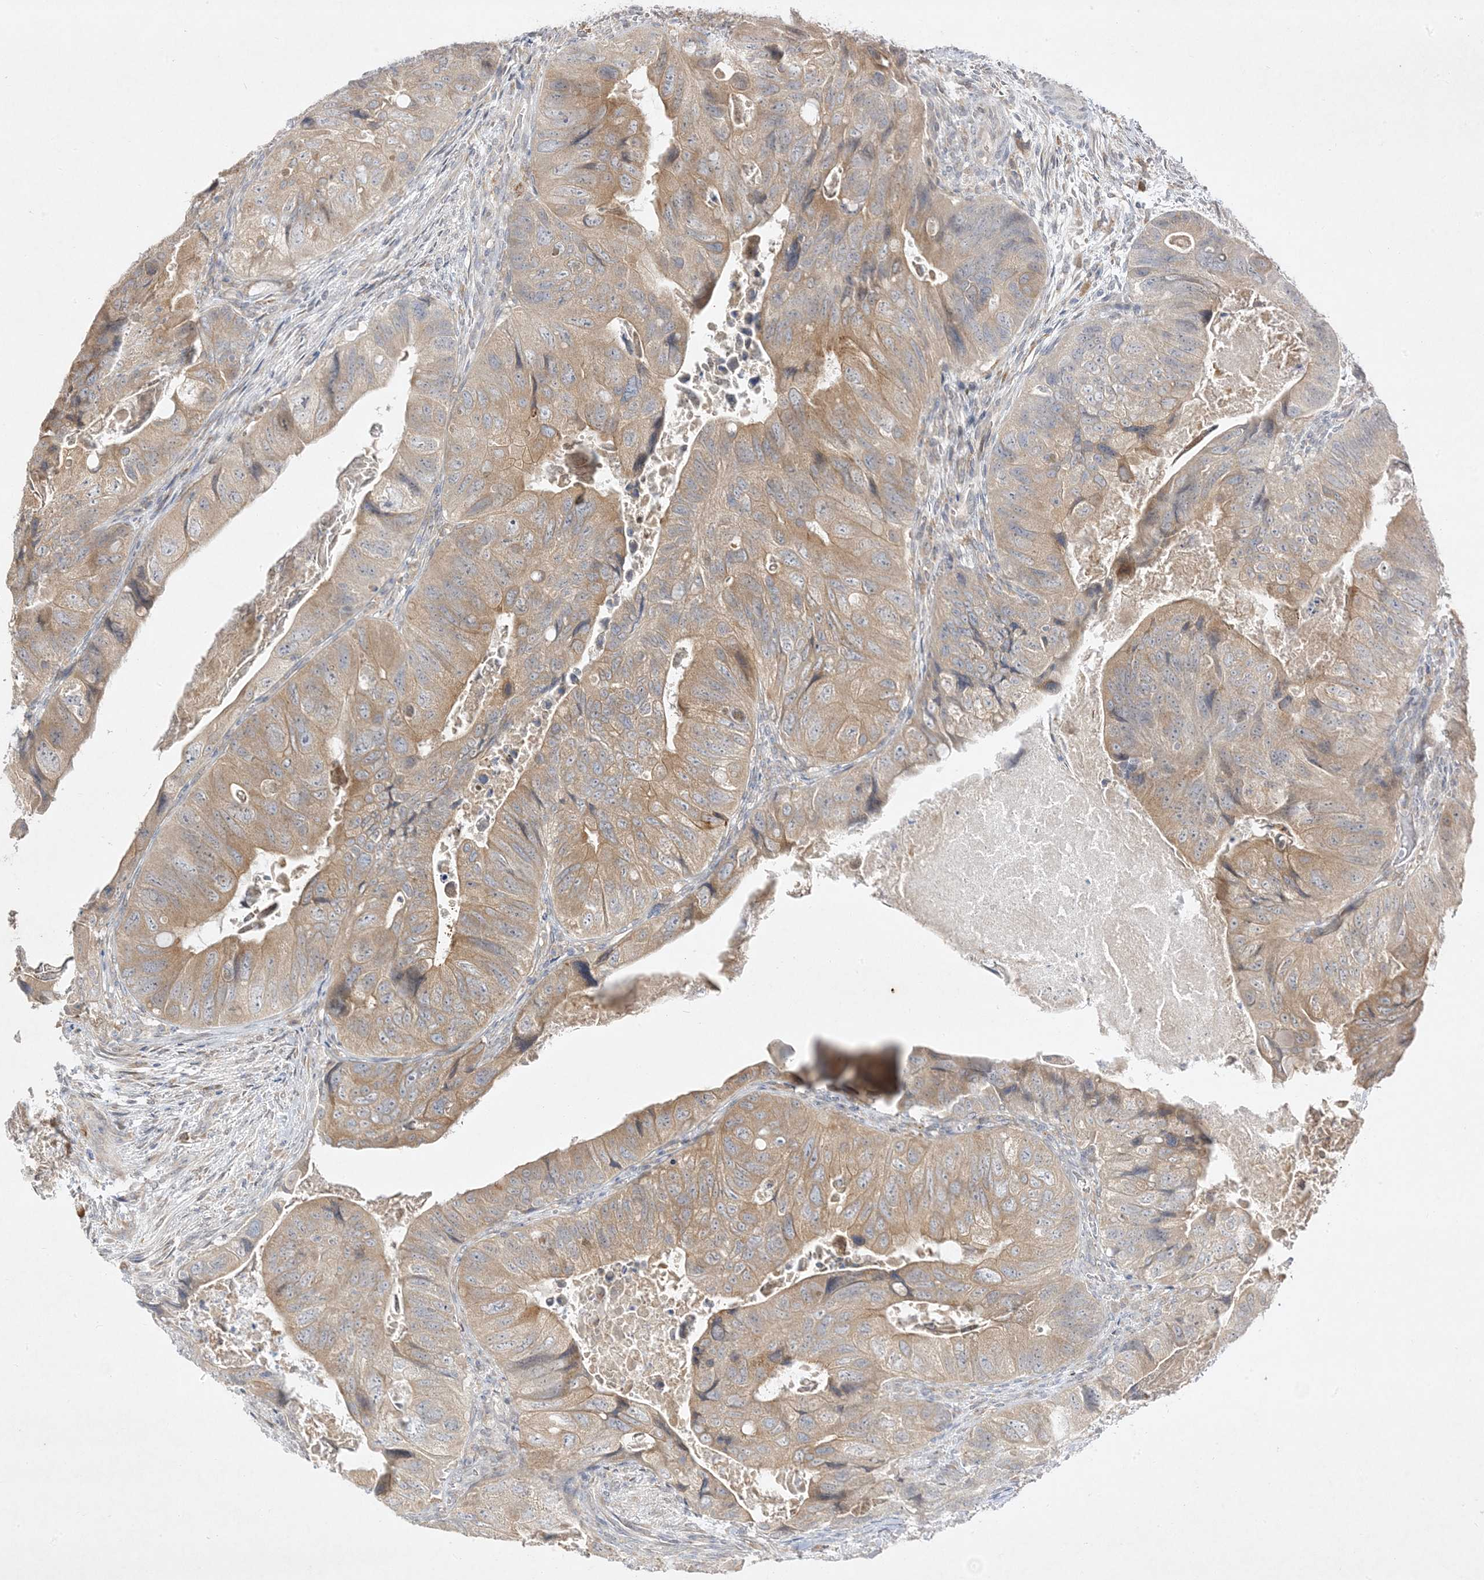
{"staining": {"intensity": "moderate", "quantity": "25%-75%", "location": "cytoplasmic/membranous"}, "tissue": "colorectal cancer", "cell_type": "Tumor cells", "image_type": "cancer", "snomed": [{"axis": "morphology", "description": "Adenocarcinoma, NOS"}, {"axis": "topography", "description": "Rectum"}], "caption": "The photomicrograph reveals staining of colorectal cancer, revealing moderate cytoplasmic/membranous protein staining (brown color) within tumor cells. (Stains: DAB (3,3'-diaminobenzidine) in brown, nuclei in blue, Microscopy: brightfield microscopy at high magnification).", "gene": "C2CD2", "patient": {"sex": "male", "age": 63}}